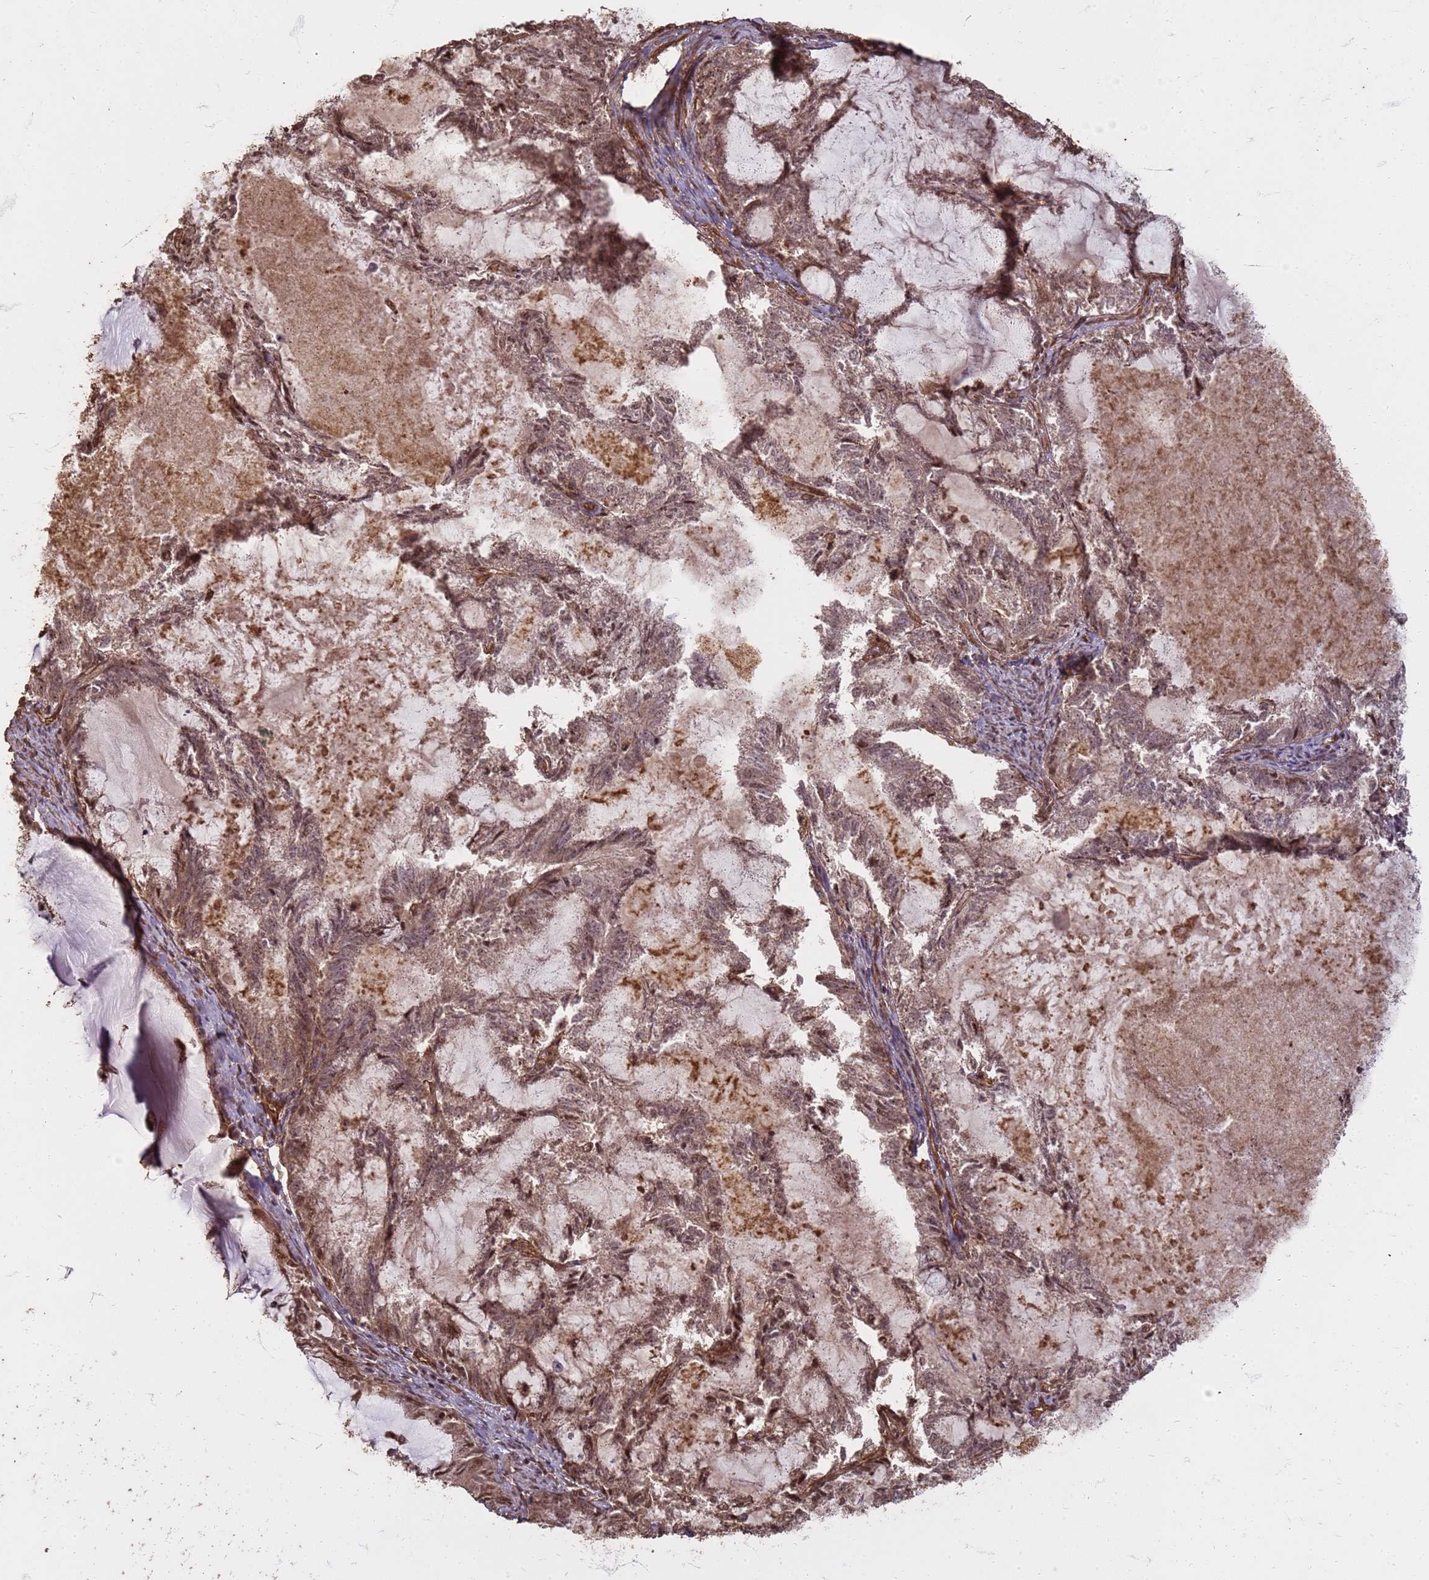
{"staining": {"intensity": "moderate", "quantity": ">75%", "location": "cytoplasmic/membranous,nuclear"}, "tissue": "endometrial cancer", "cell_type": "Tumor cells", "image_type": "cancer", "snomed": [{"axis": "morphology", "description": "Adenocarcinoma, NOS"}, {"axis": "topography", "description": "Endometrium"}], "caption": "Immunohistochemical staining of endometrial adenocarcinoma demonstrates medium levels of moderate cytoplasmic/membranous and nuclear protein positivity in about >75% of tumor cells.", "gene": "KIF26A", "patient": {"sex": "female", "age": 86}}